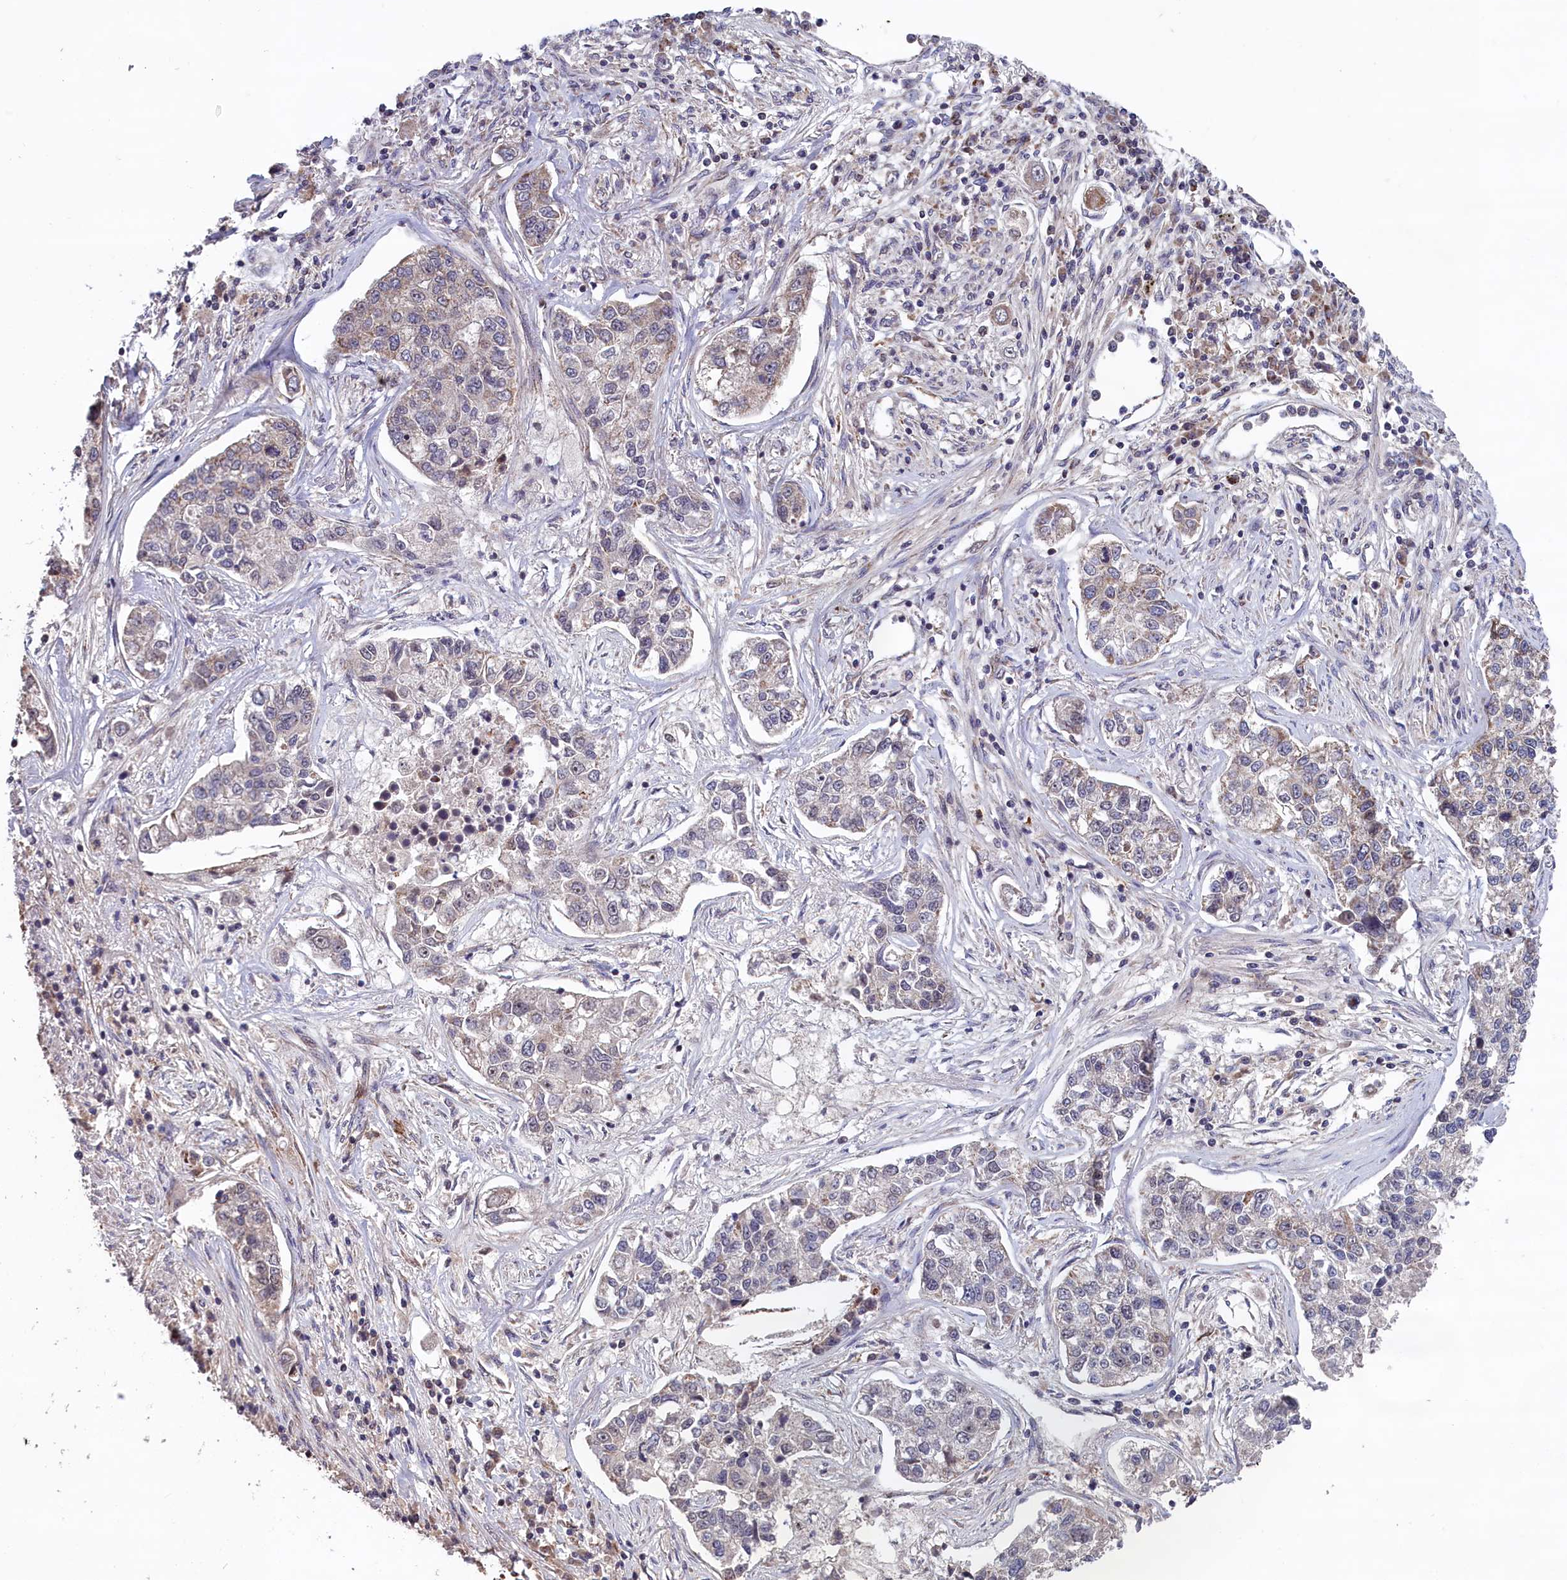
{"staining": {"intensity": "weak", "quantity": "<25%", "location": "cytoplasmic/membranous"}, "tissue": "lung cancer", "cell_type": "Tumor cells", "image_type": "cancer", "snomed": [{"axis": "morphology", "description": "Adenocarcinoma, NOS"}, {"axis": "topography", "description": "Lung"}], "caption": "DAB immunohistochemical staining of human adenocarcinoma (lung) demonstrates no significant staining in tumor cells.", "gene": "TIMM44", "patient": {"sex": "male", "age": 49}}